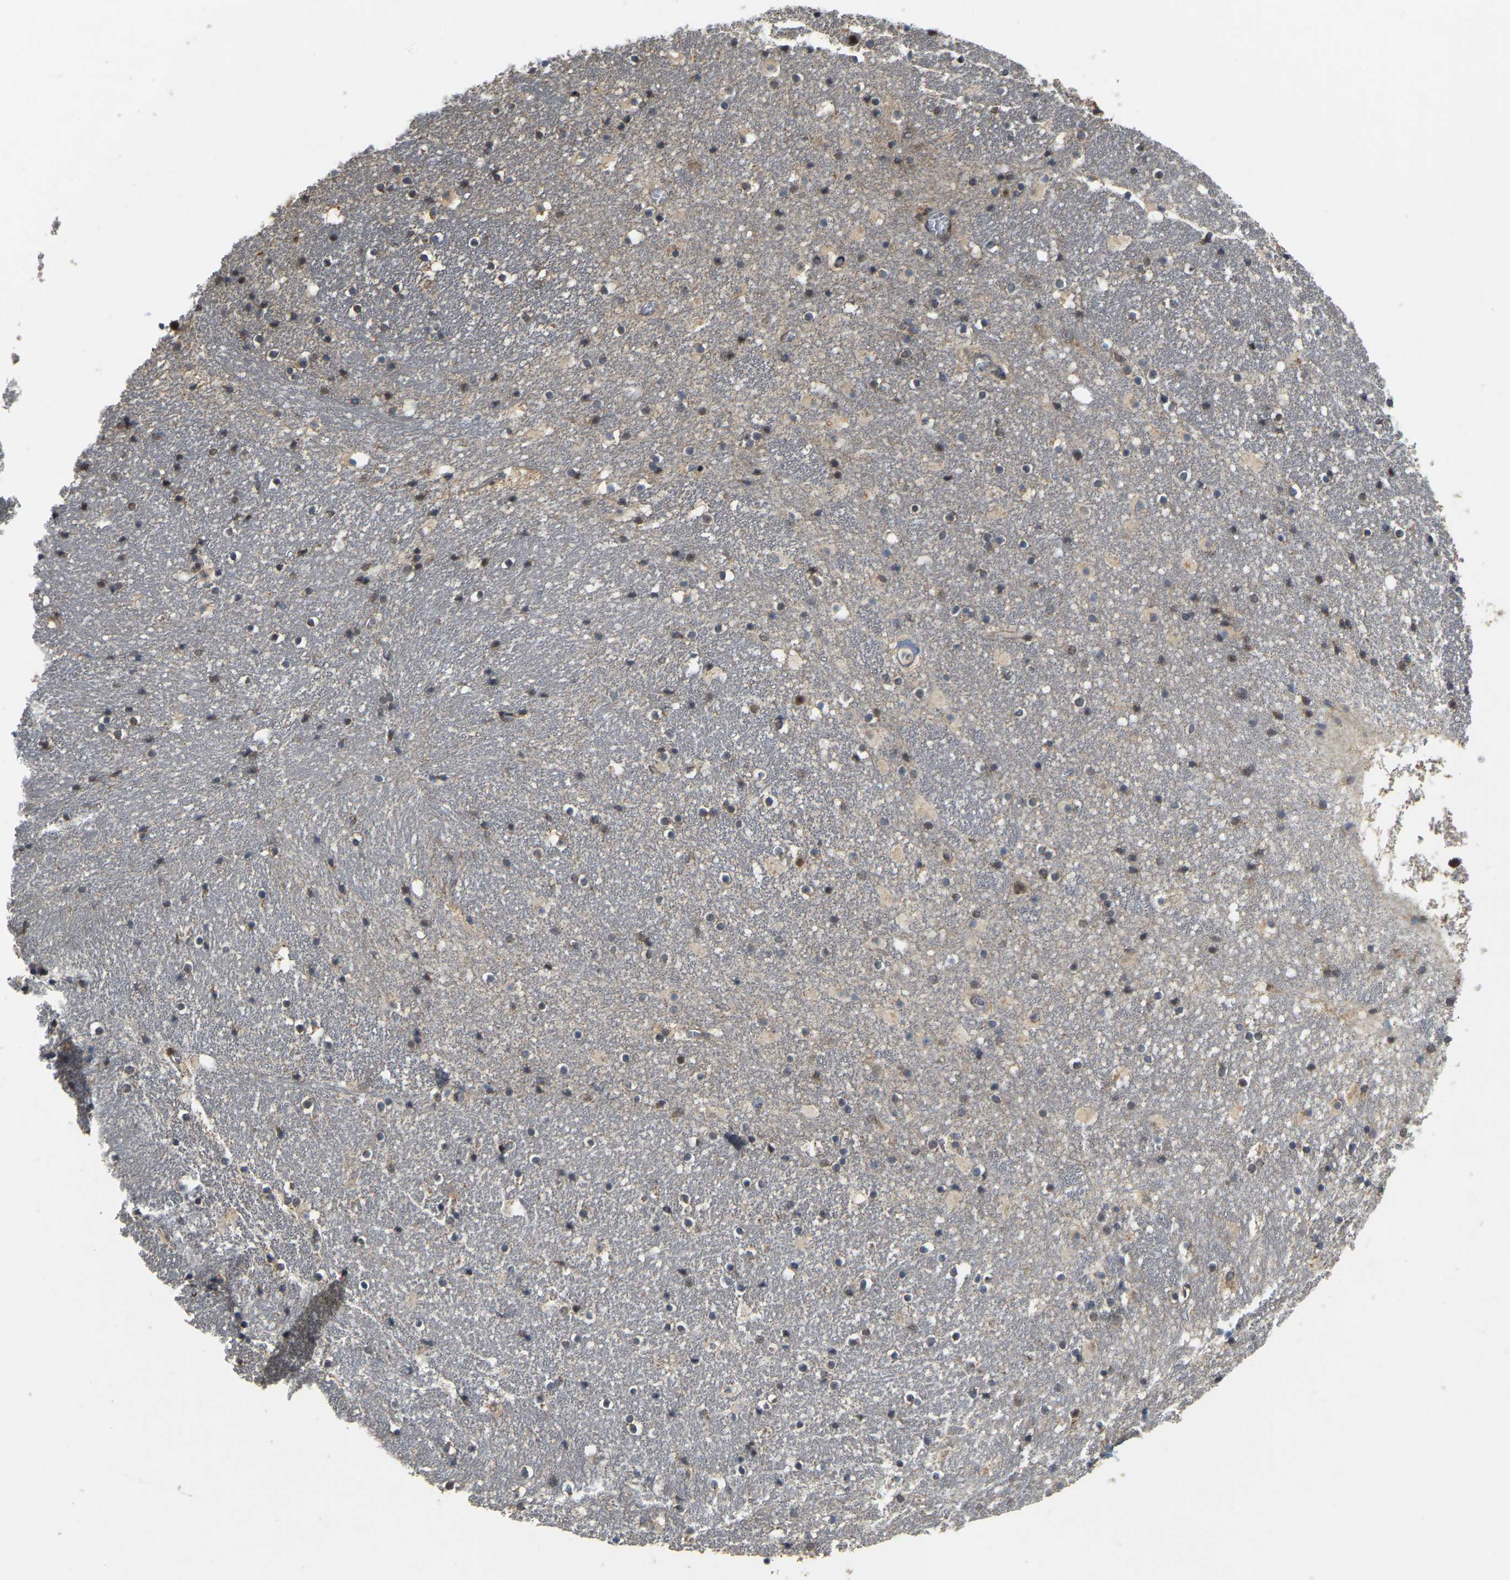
{"staining": {"intensity": "moderate", "quantity": "<25%", "location": "nuclear"}, "tissue": "caudate", "cell_type": "Glial cells", "image_type": "normal", "snomed": [{"axis": "morphology", "description": "Normal tissue, NOS"}, {"axis": "topography", "description": "Lateral ventricle wall"}], "caption": "Glial cells reveal moderate nuclear expression in approximately <25% of cells in unremarkable caudate.", "gene": "BRF2", "patient": {"sex": "male", "age": 45}}